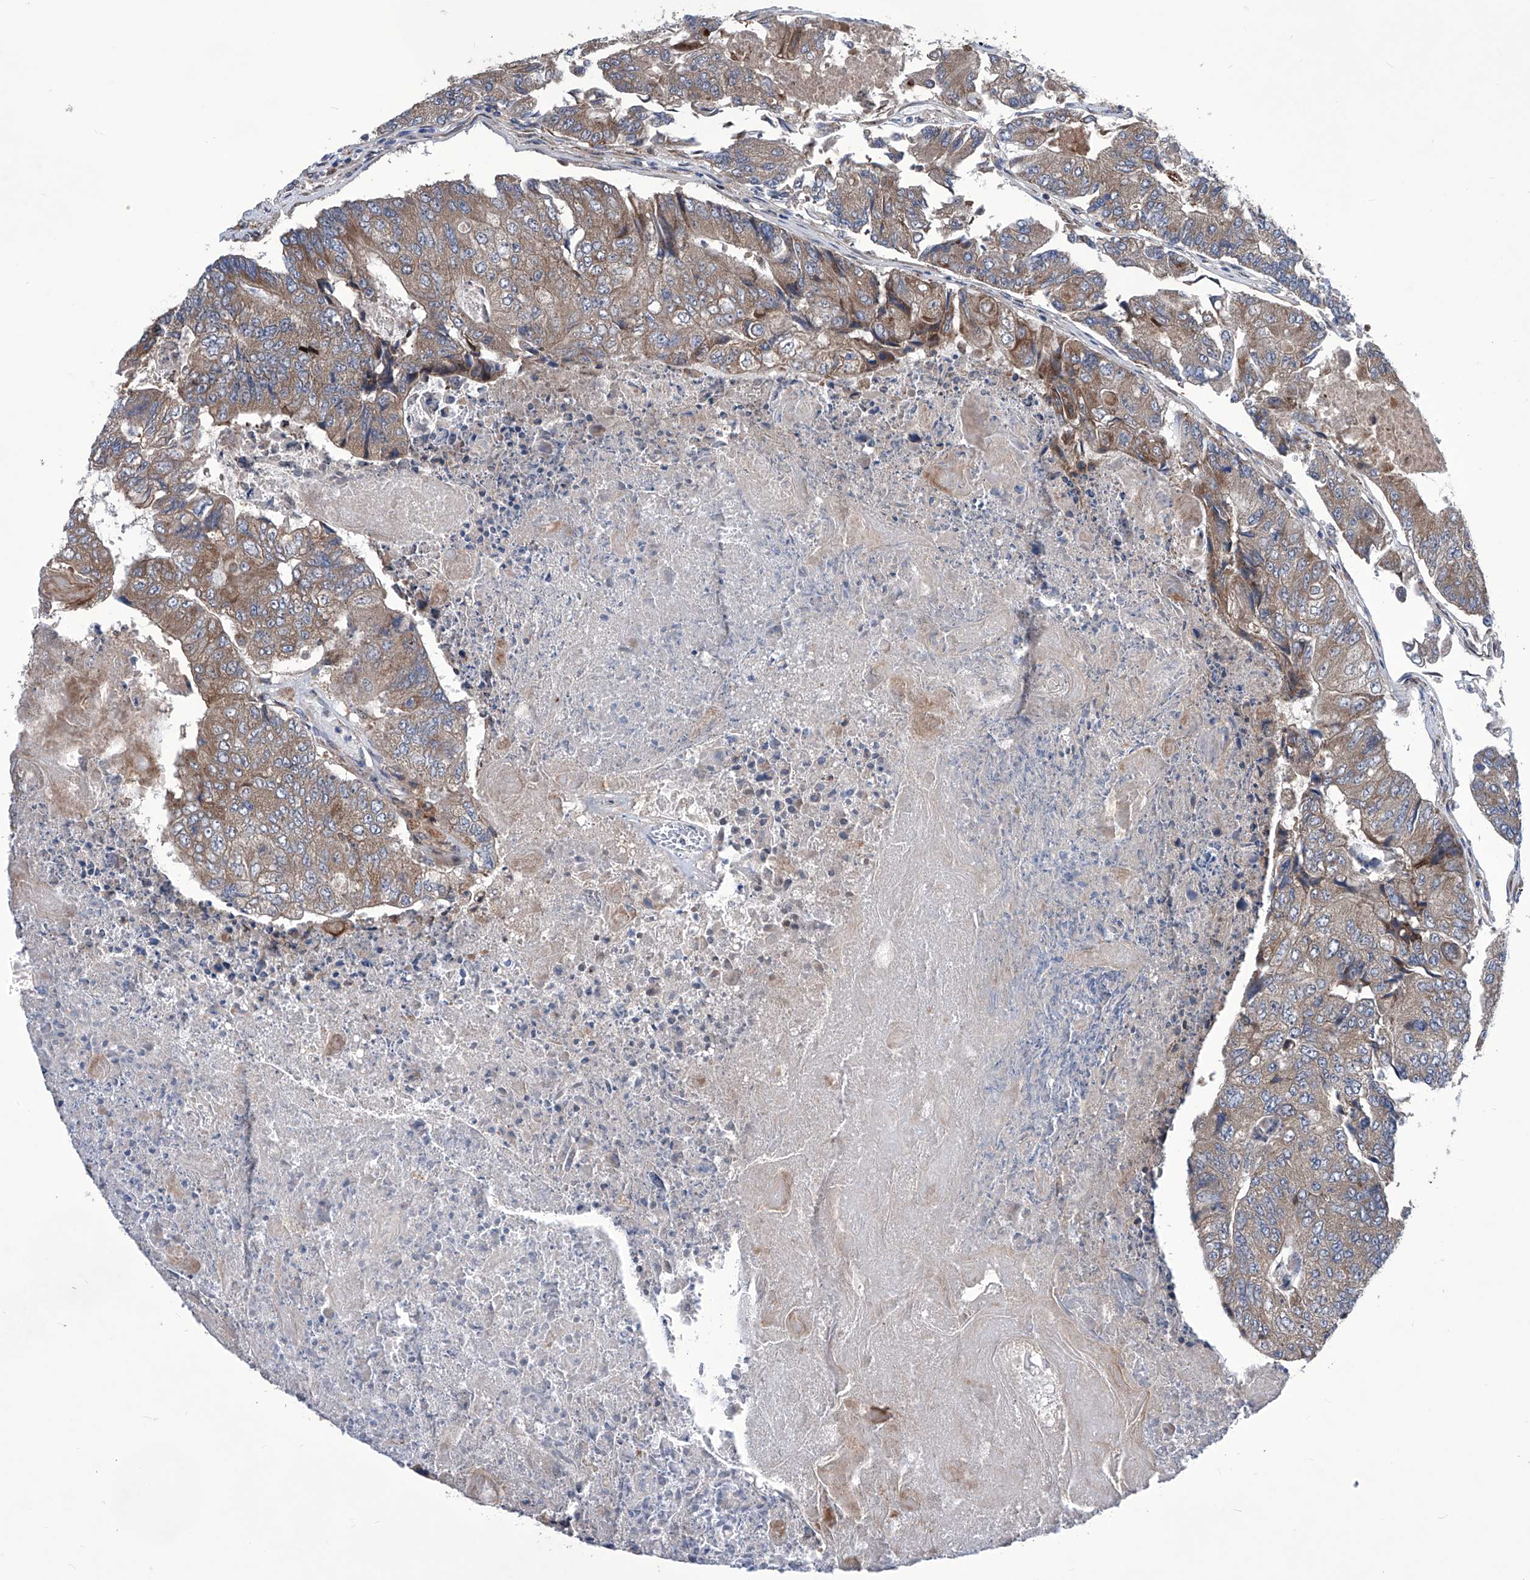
{"staining": {"intensity": "moderate", "quantity": ">75%", "location": "cytoplasmic/membranous"}, "tissue": "colorectal cancer", "cell_type": "Tumor cells", "image_type": "cancer", "snomed": [{"axis": "morphology", "description": "Adenocarcinoma, NOS"}, {"axis": "topography", "description": "Colon"}], "caption": "Immunohistochemistry (DAB) staining of human adenocarcinoma (colorectal) exhibits moderate cytoplasmic/membranous protein staining in about >75% of tumor cells.", "gene": "KTI12", "patient": {"sex": "female", "age": 67}}